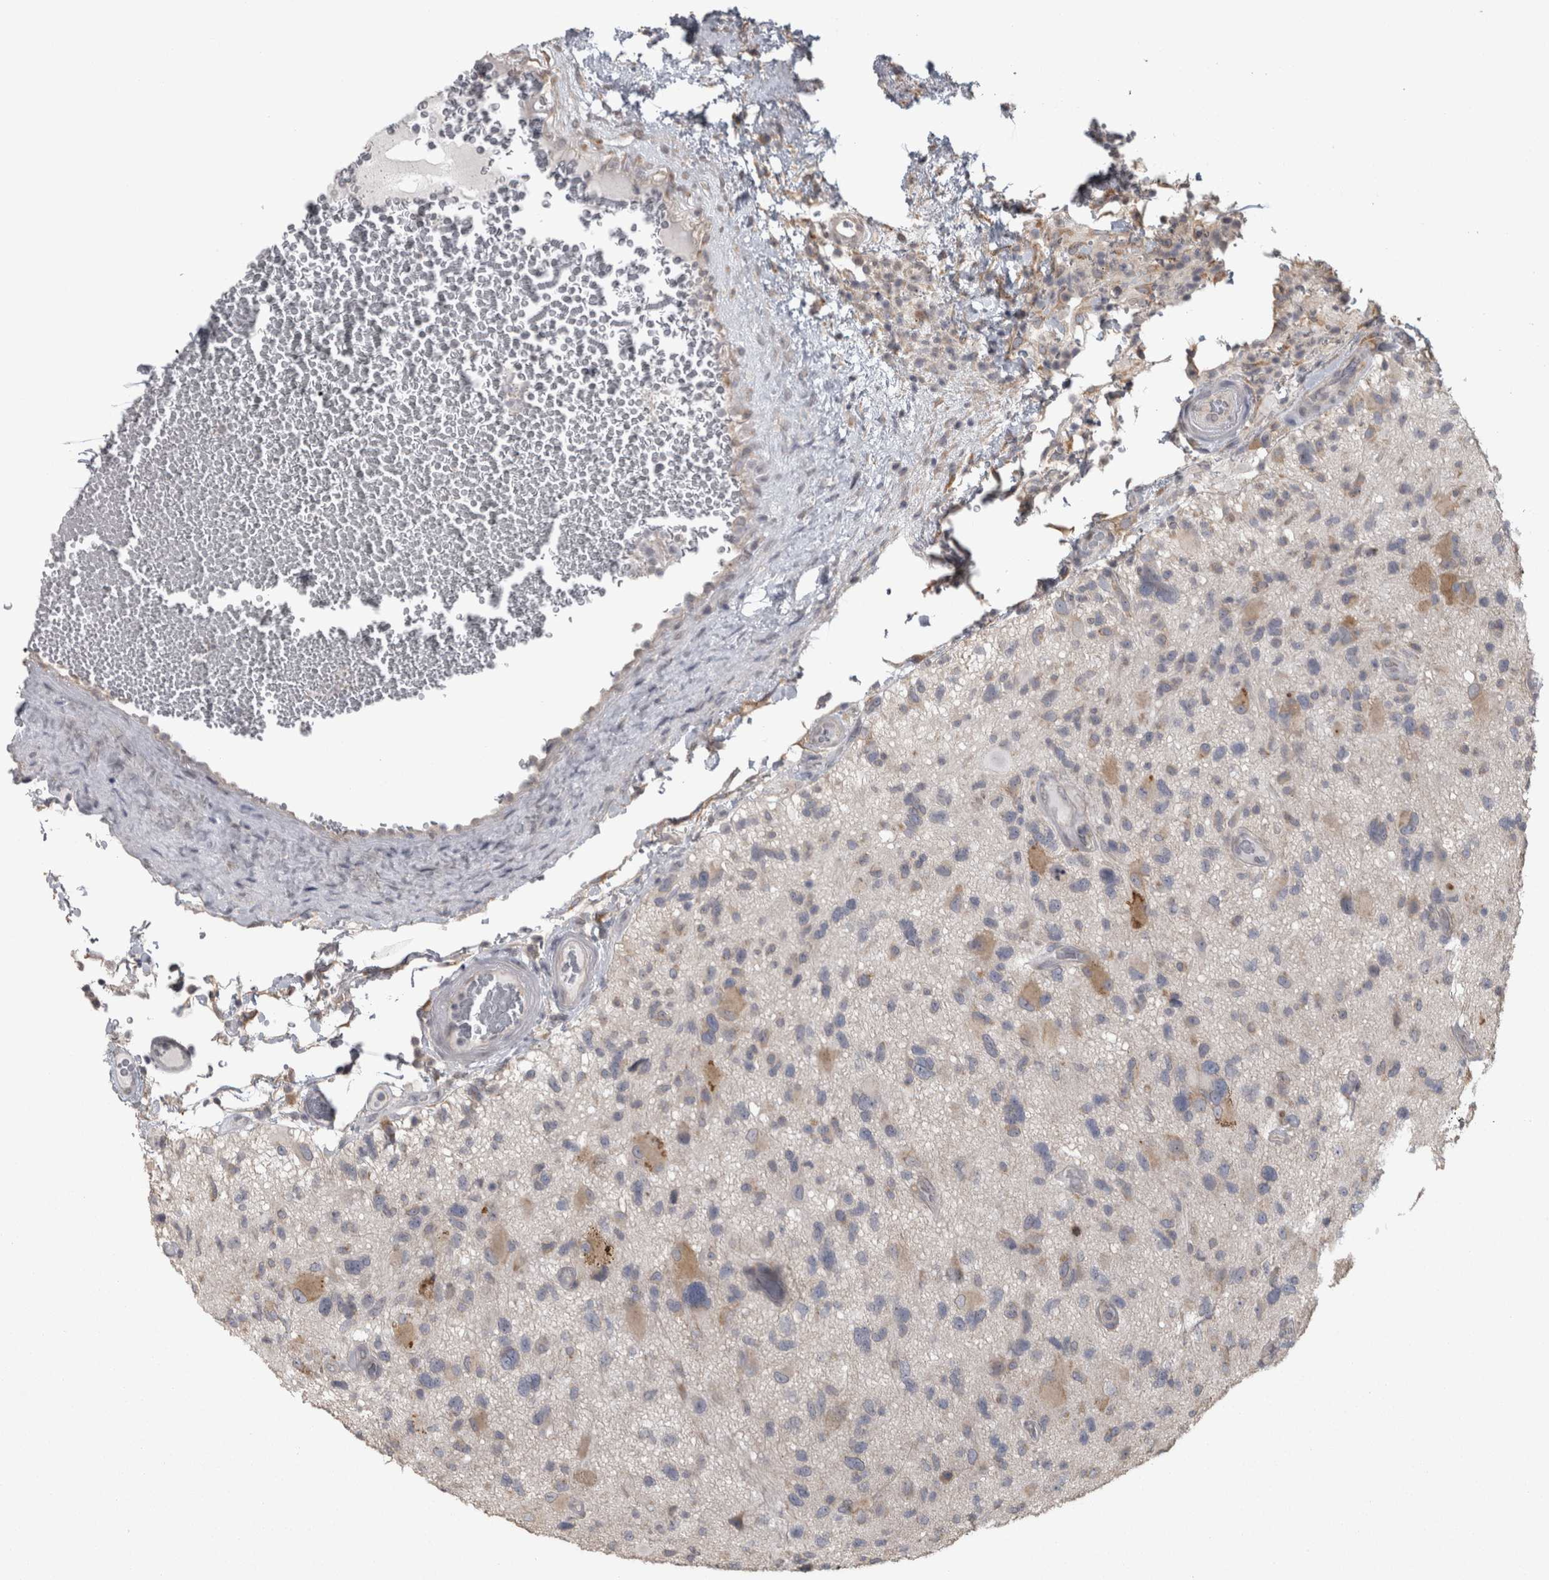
{"staining": {"intensity": "weak", "quantity": "<25%", "location": "cytoplasmic/membranous"}, "tissue": "glioma", "cell_type": "Tumor cells", "image_type": "cancer", "snomed": [{"axis": "morphology", "description": "Glioma, malignant, High grade"}, {"axis": "topography", "description": "Brain"}], "caption": "This is an IHC photomicrograph of malignant glioma (high-grade). There is no staining in tumor cells.", "gene": "RAB29", "patient": {"sex": "male", "age": 33}}